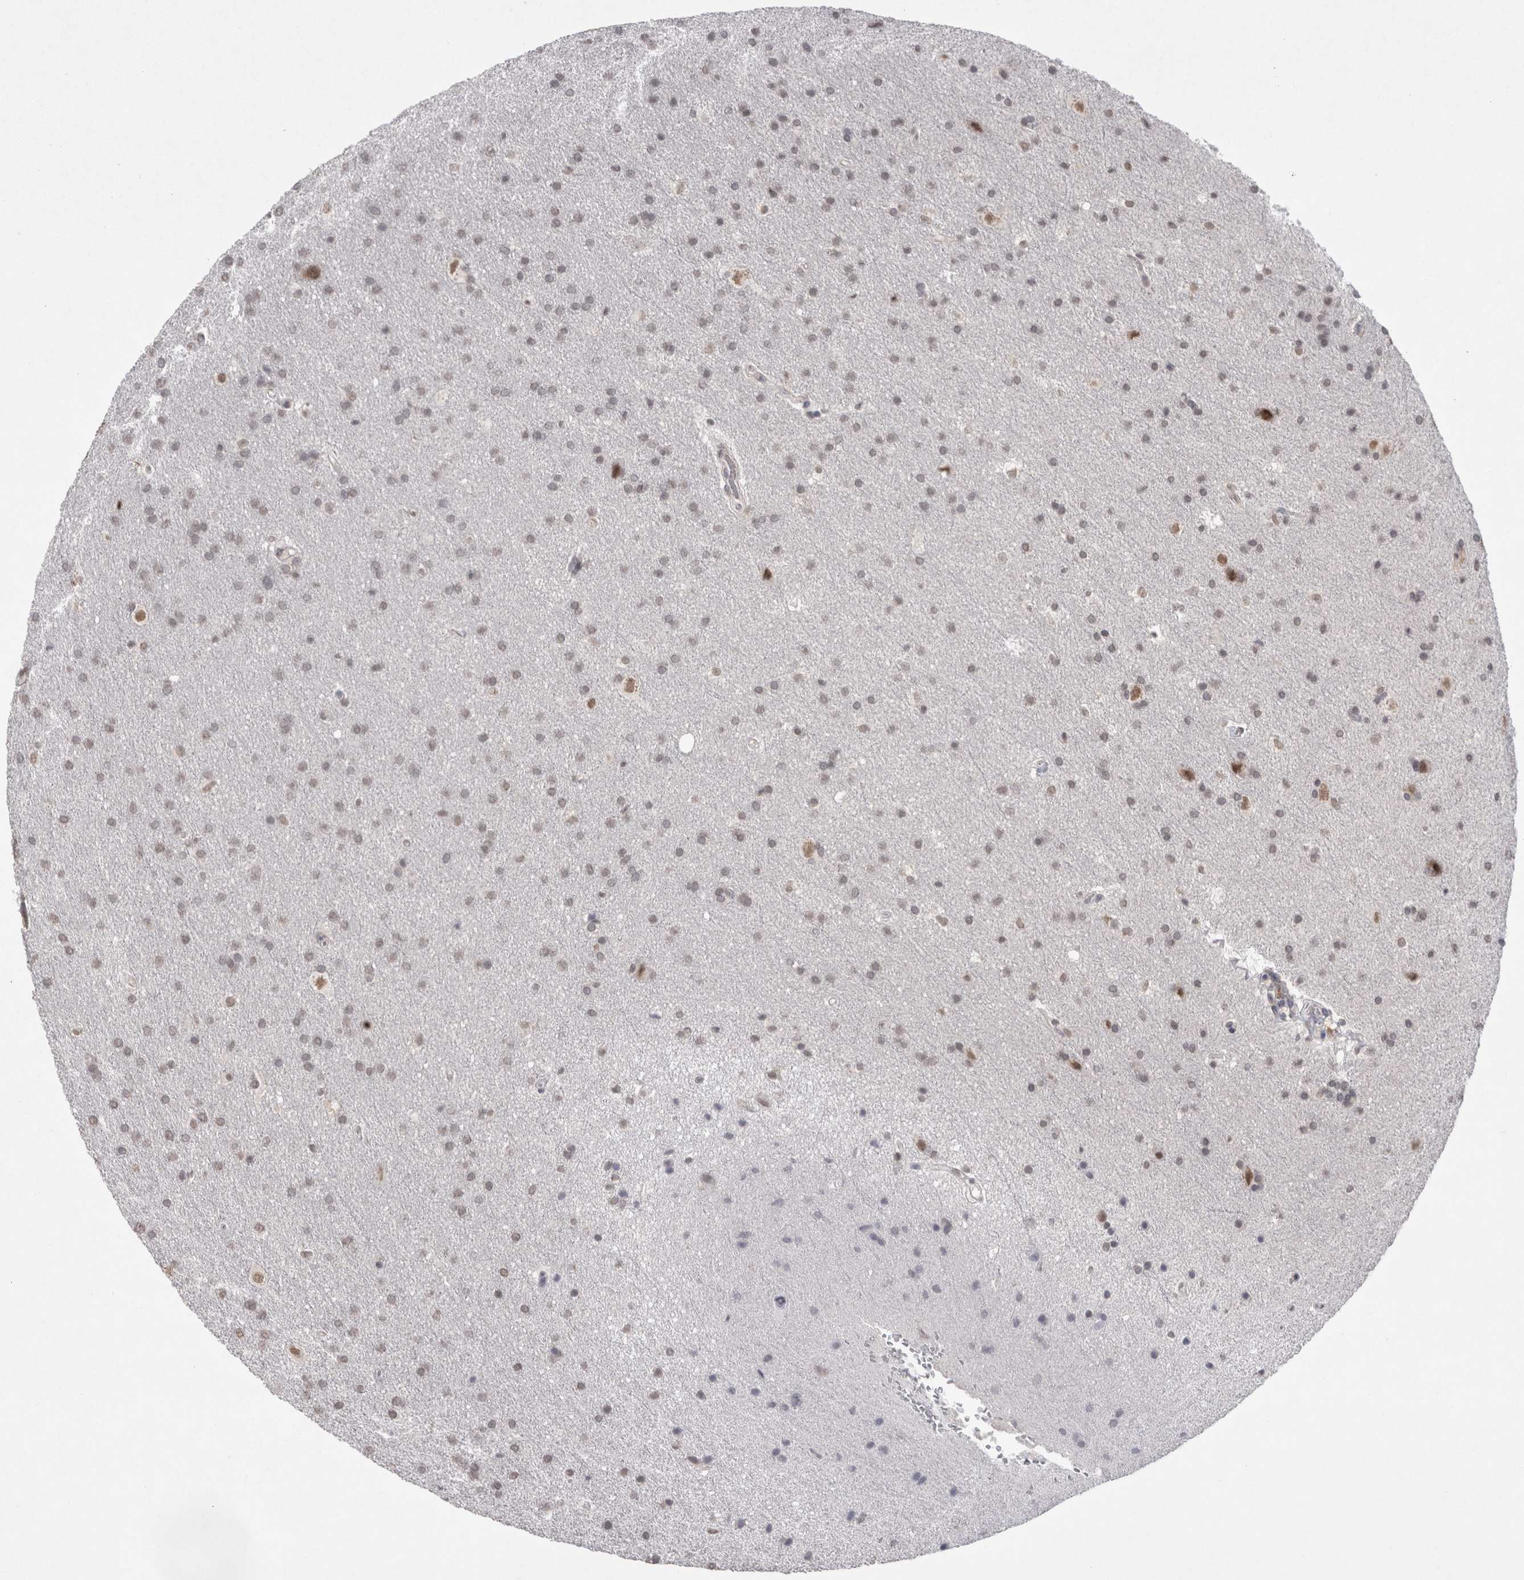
{"staining": {"intensity": "weak", "quantity": ">75%", "location": "nuclear"}, "tissue": "glioma", "cell_type": "Tumor cells", "image_type": "cancer", "snomed": [{"axis": "morphology", "description": "Glioma, malignant, Low grade"}, {"axis": "topography", "description": "Brain"}], "caption": "A high-resolution image shows immunohistochemistry (IHC) staining of malignant low-grade glioma, which shows weak nuclear positivity in approximately >75% of tumor cells.", "gene": "DDX4", "patient": {"sex": "female", "age": 37}}